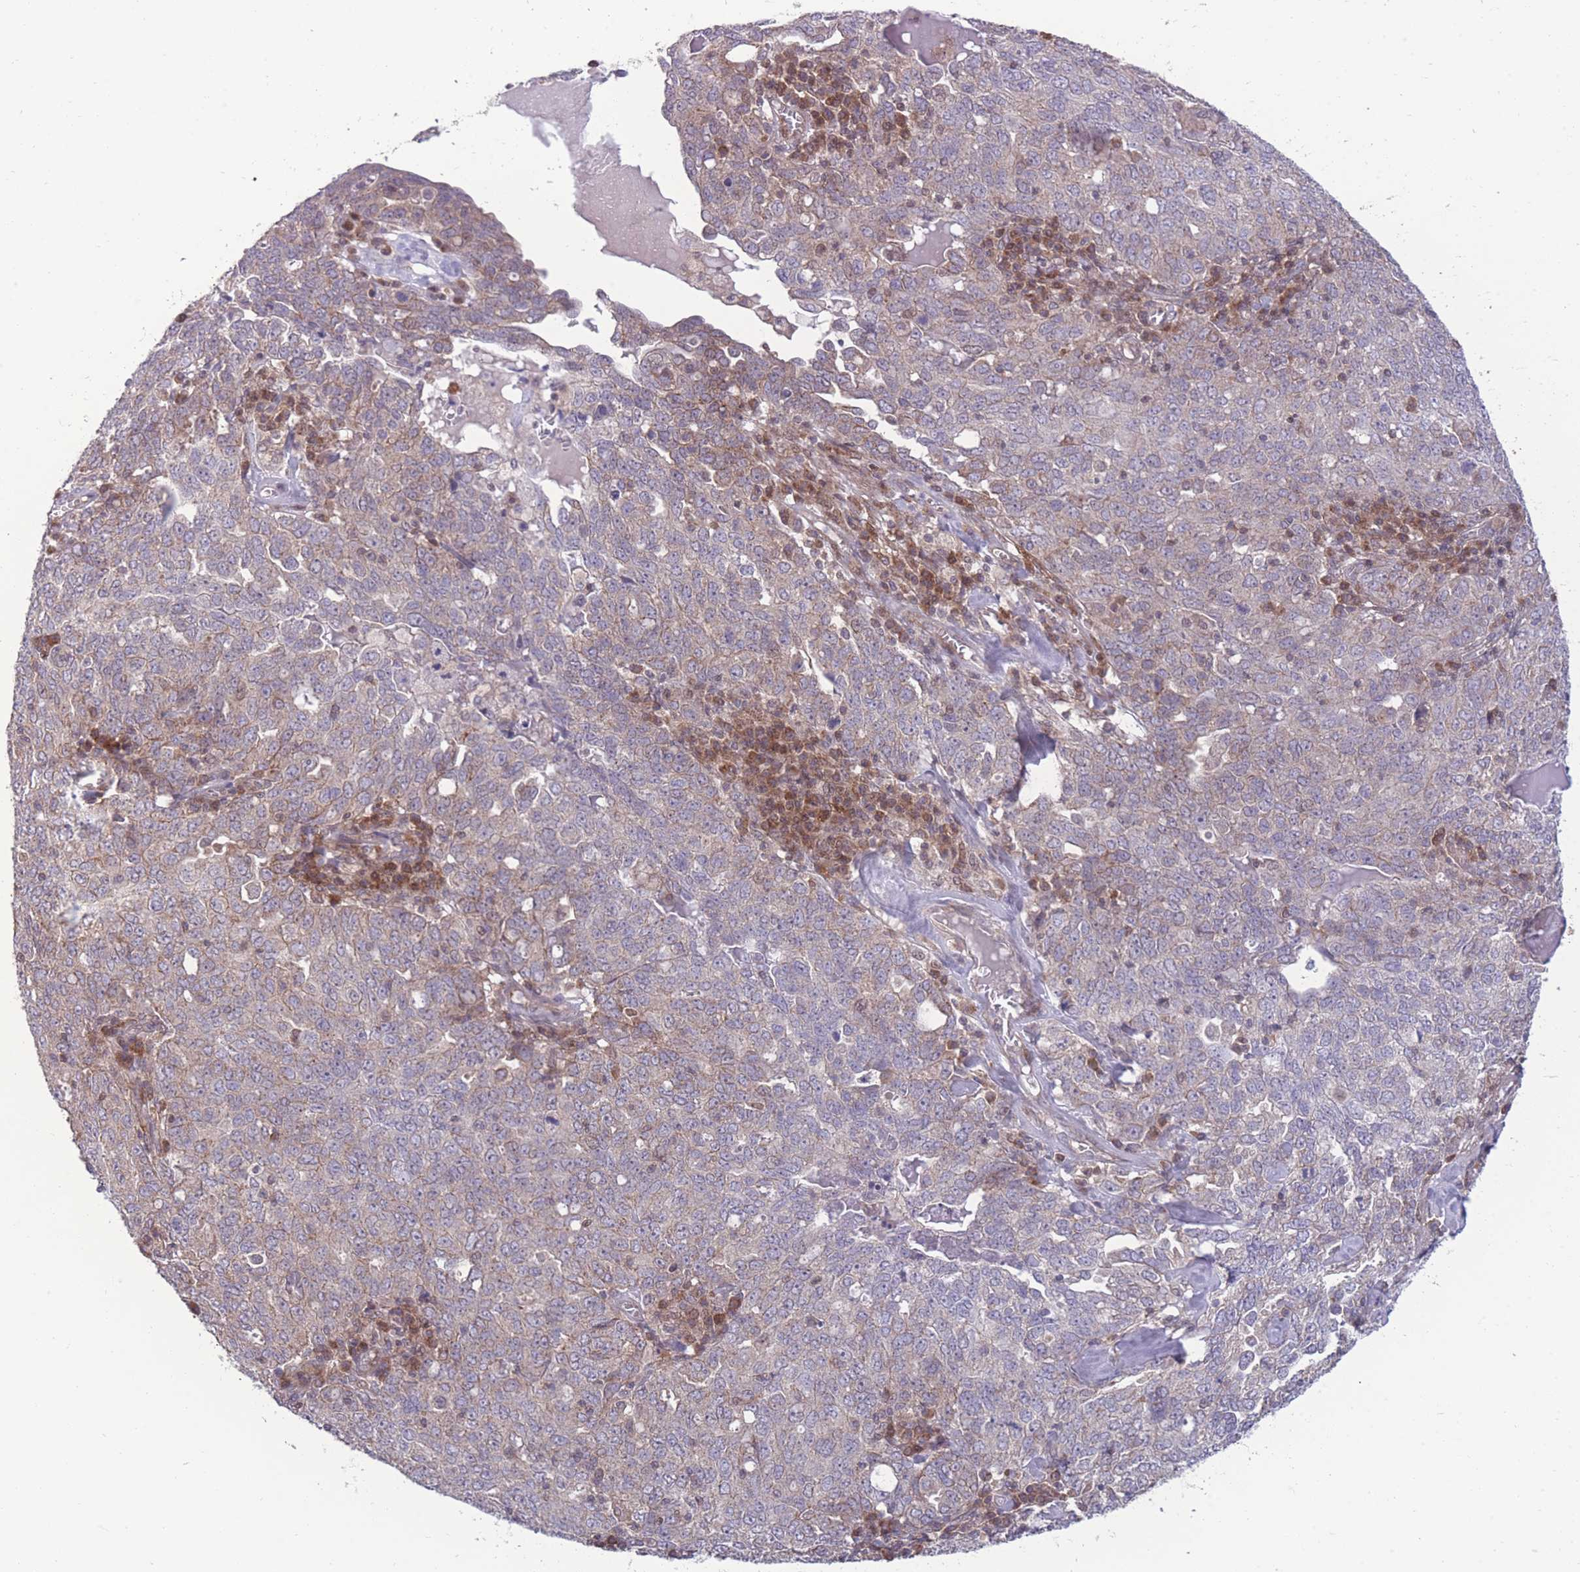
{"staining": {"intensity": "weak", "quantity": "25%-75%", "location": "cytoplasmic/membranous"}, "tissue": "ovarian cancer", "cell_type": "Tumor cells", "image_type": "cancer", "snomed": [{"axis": "morphology", "description": "Carcinoma, endometroid"}, {"axis": "topography", "description": "Ovary"}], "caption": "Weak cytoplasmic/membranous protein staining is appreciated in approximately 25%-75% of tumor cells in ovarian cancer (endometroid carcinoma). The protein of interest is shown in brown color, while the nuclei are stained blue.", "gene": "RIC8A", "patient": {"sex": "female", "age": 62}}